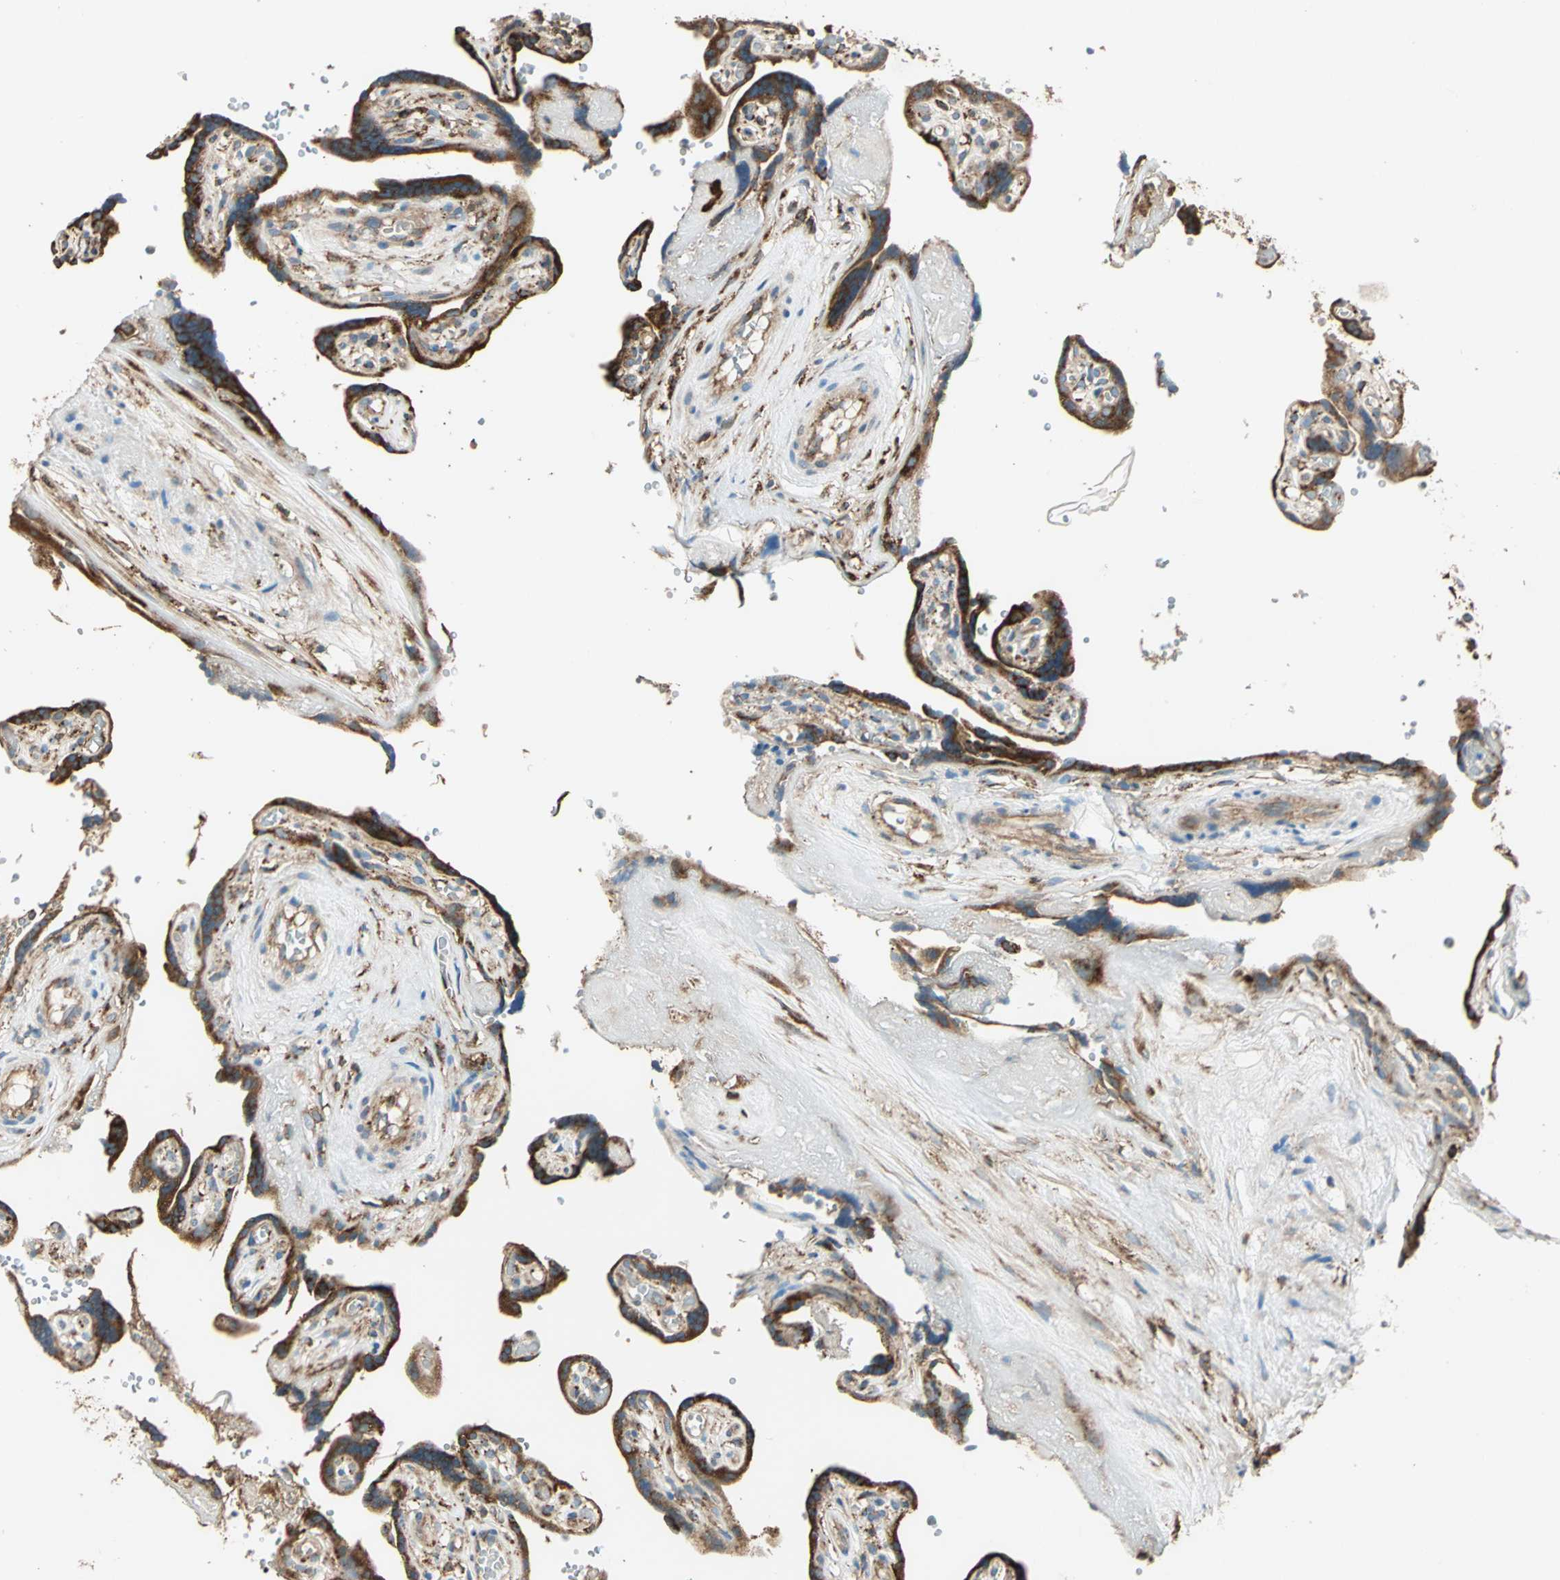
{"staining": {"intensity": "strong", "quantity": ">75%", "location": "cytoplasmic/membranous"}, "tissue": "placenta", "cell_type": "Decidual cells", "image_type": "normal", "snomed": [{"axis": "morphology", "description": "Normal tissue, NOS"}, {"axis": "topography", "description": "Placenta"}], "caption": "Immunohistochemical staining of unremarkable human placenta displays high levels of strong cytoplasmic/membranous staining in about >75% of decidual cells. (Stains: DAB in brown, nuclei in blue, Microscopy: brightfield microscopy at high magnification).", "gene": "PDIA4", "patient": {"sex": "female", "age": 30}}